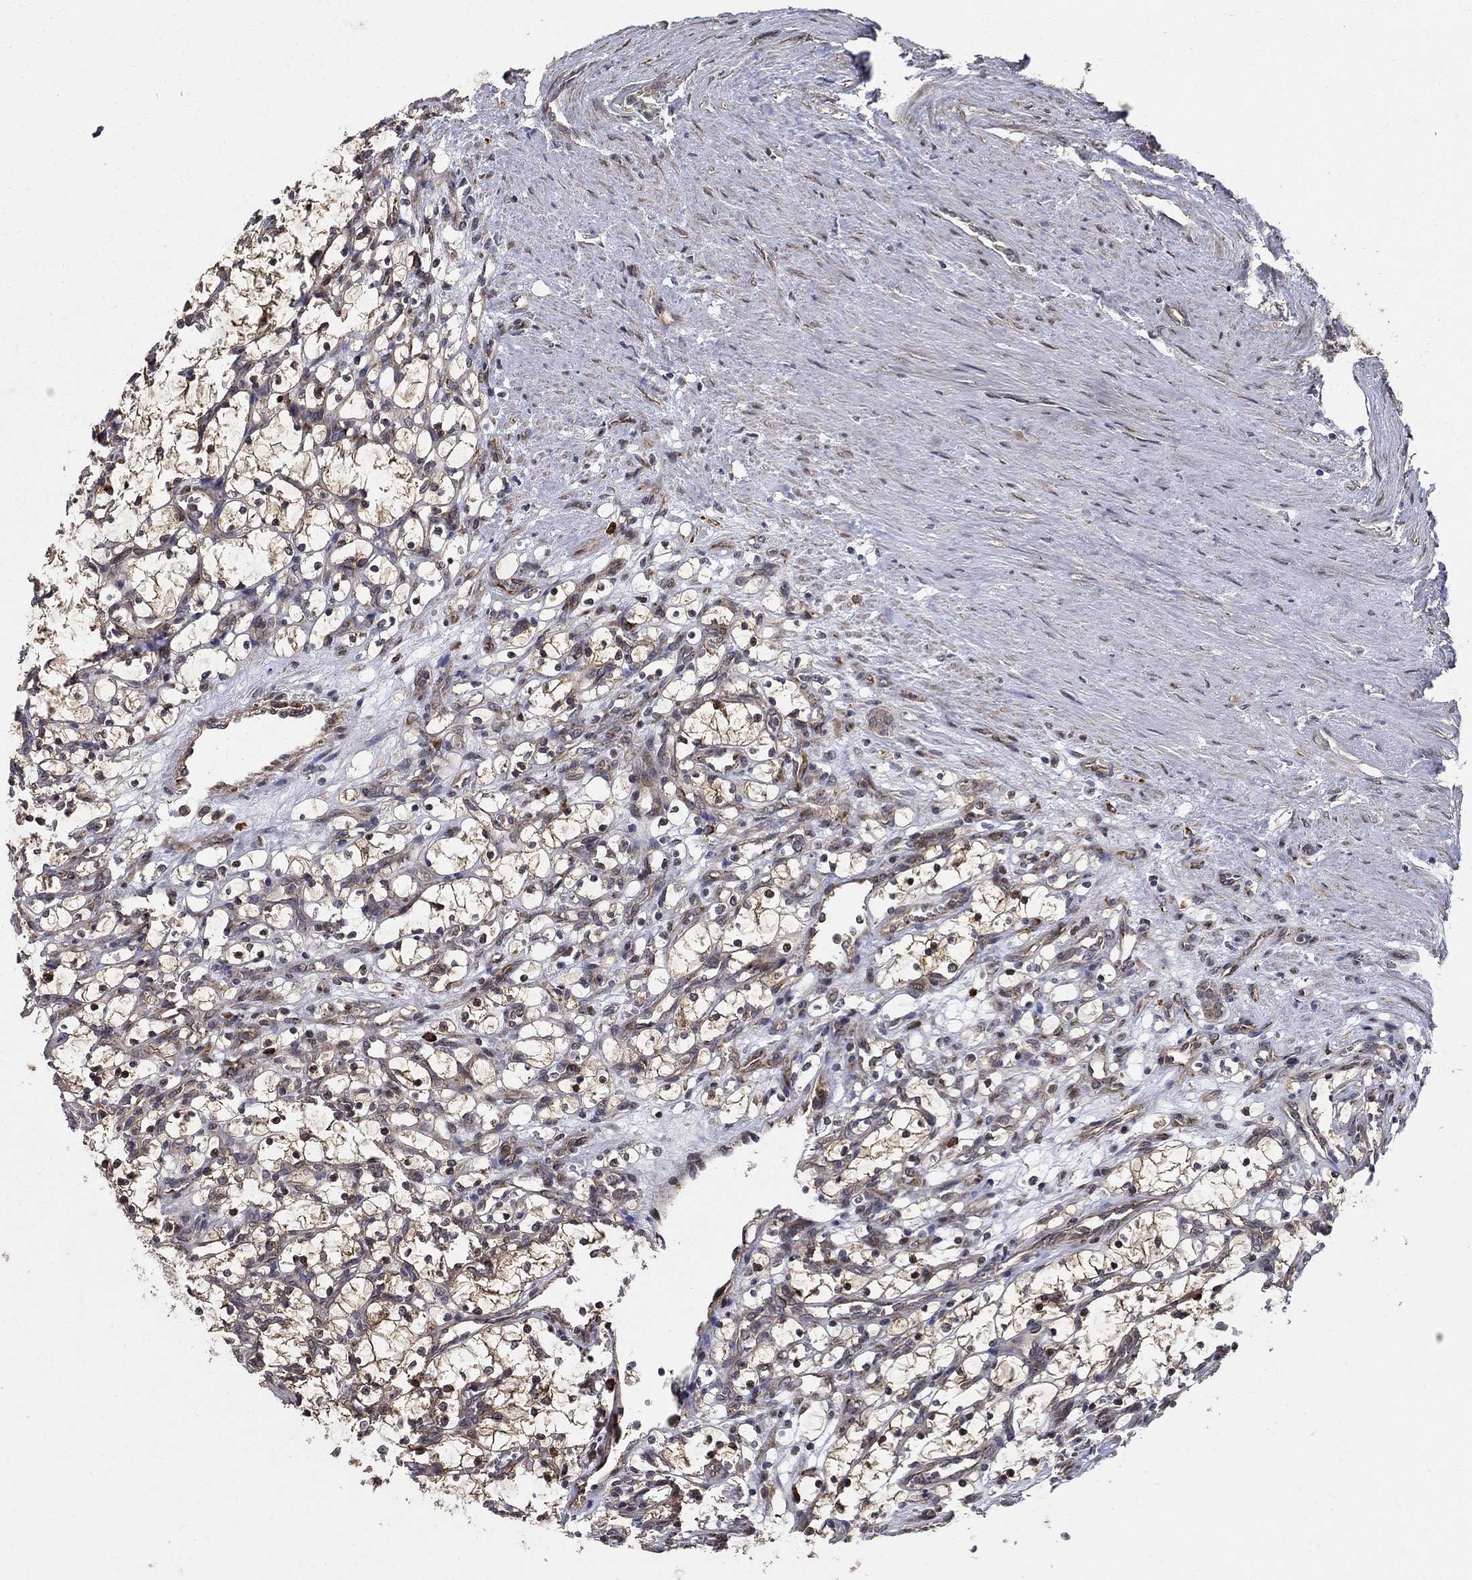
{"staining": {"intensity": "strong", "quantity": "25%-75%", "location": "nuclear"}, "tissue": "renal cancer", "cell_type": "Tumor cells", "image_type": "cancer", "snomed": [{"axis": "morphology", "description": "Adenocarcinoma, NOS"}, {"axis": "topography", "description": "Kidney"}], "caption": "Protein staining reveals strong nuclear positivity in approximately 25%-75% of tumor cells in renal cancer (adenocarcinoma).", "gene": "ZNF594", "patient": {"sex": "female", "age": 69}}